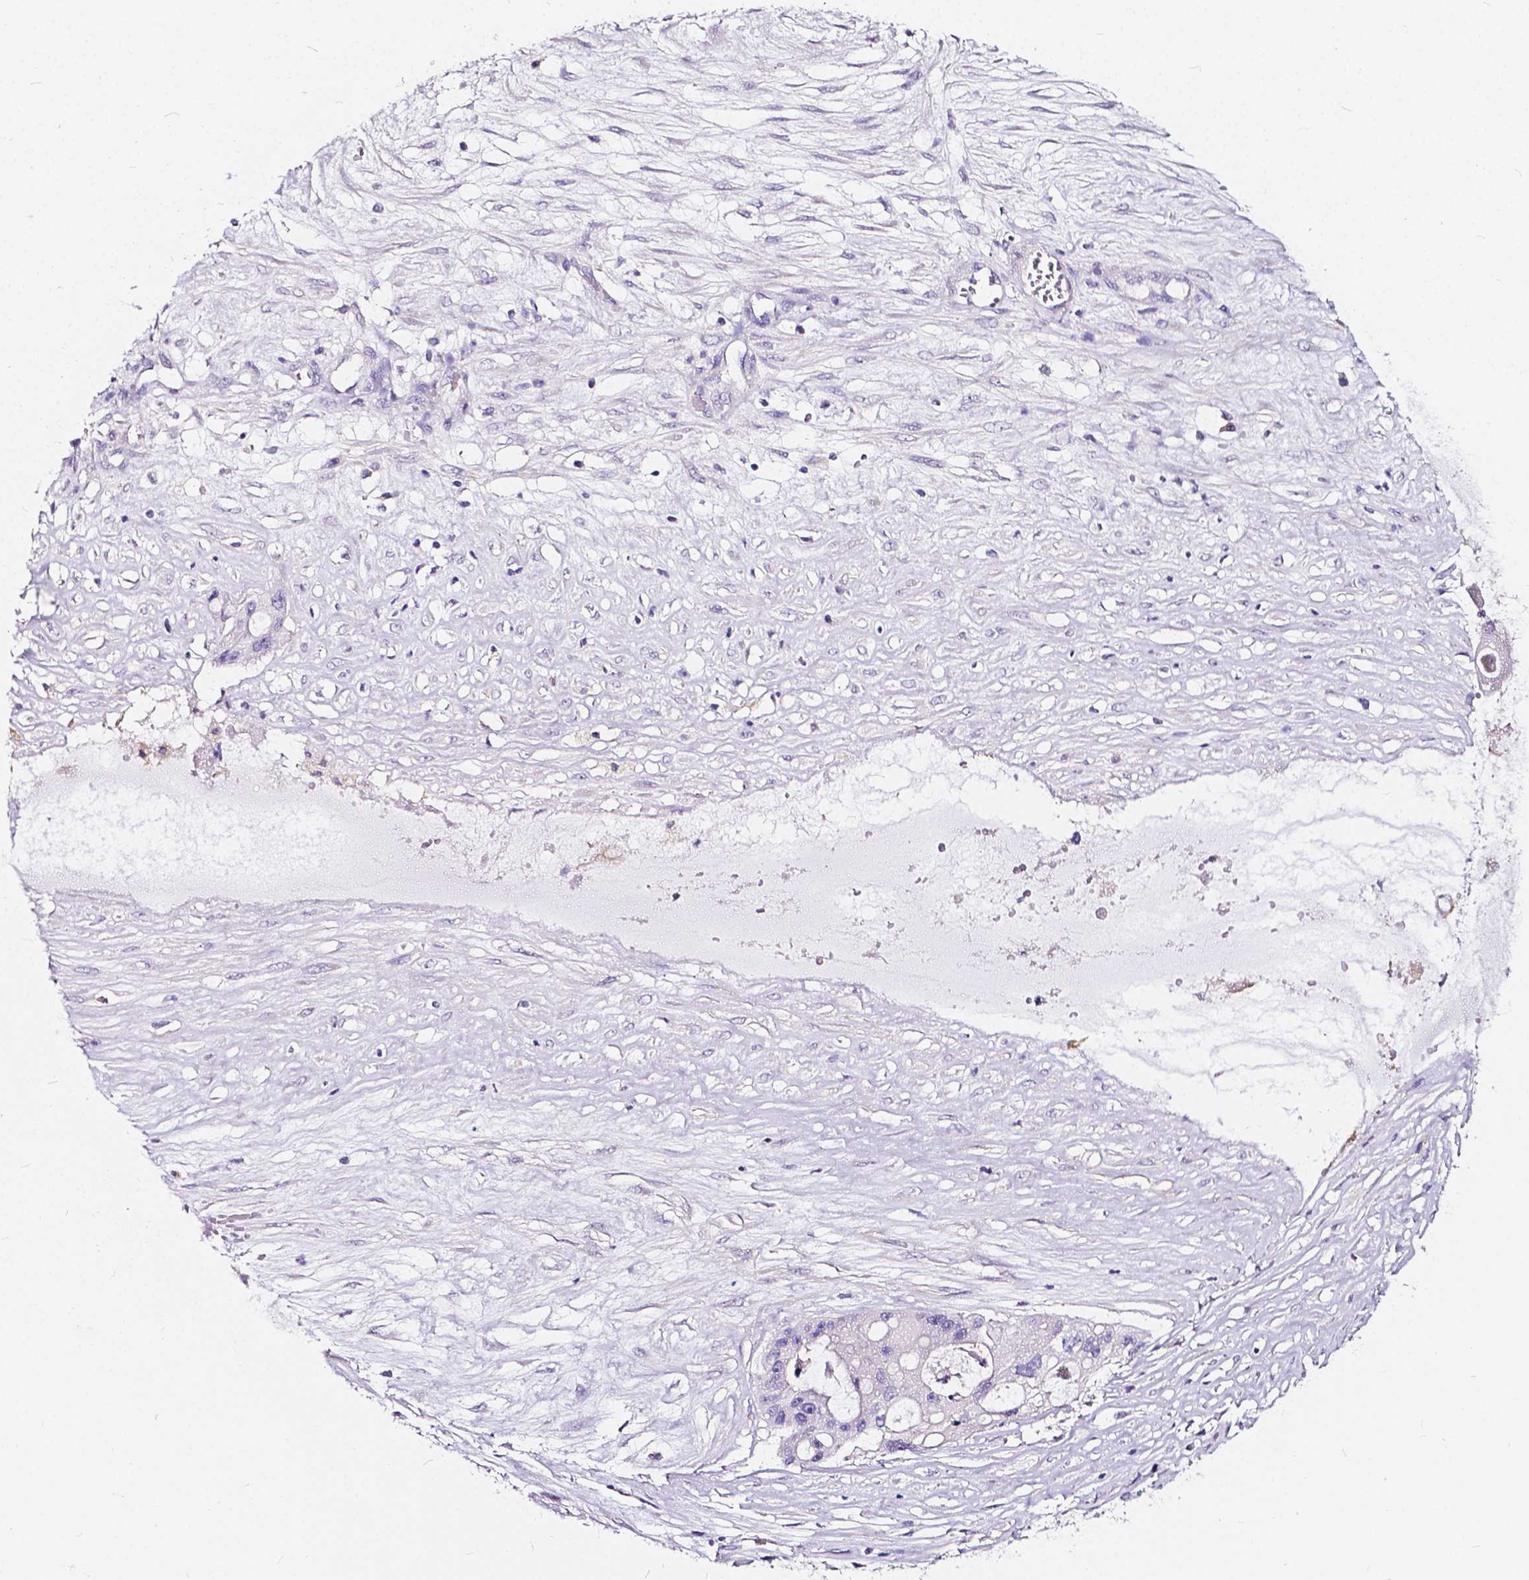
{"staining": {"intensity": "negative", "quantity": "none", "location": "none"}, "tissue": "ovarian cancer", "cell_type": "Tumor cells", "image_type": "cancer", "snomed": [{"axis": "morphology", "description": "Cystadenocarcinoma, serous, NOS"}, {"axis": "topography", "description": "Ovary"}], "caption": "This image is of ovarian serous cystadenocarcinoma stained with IHC to label a protein in brown with the nuclei are counter-stained blue. There is no staining in tumor cells.", "gene": "CLSTN2", "patient": {"sex": "female", "age": 56}}